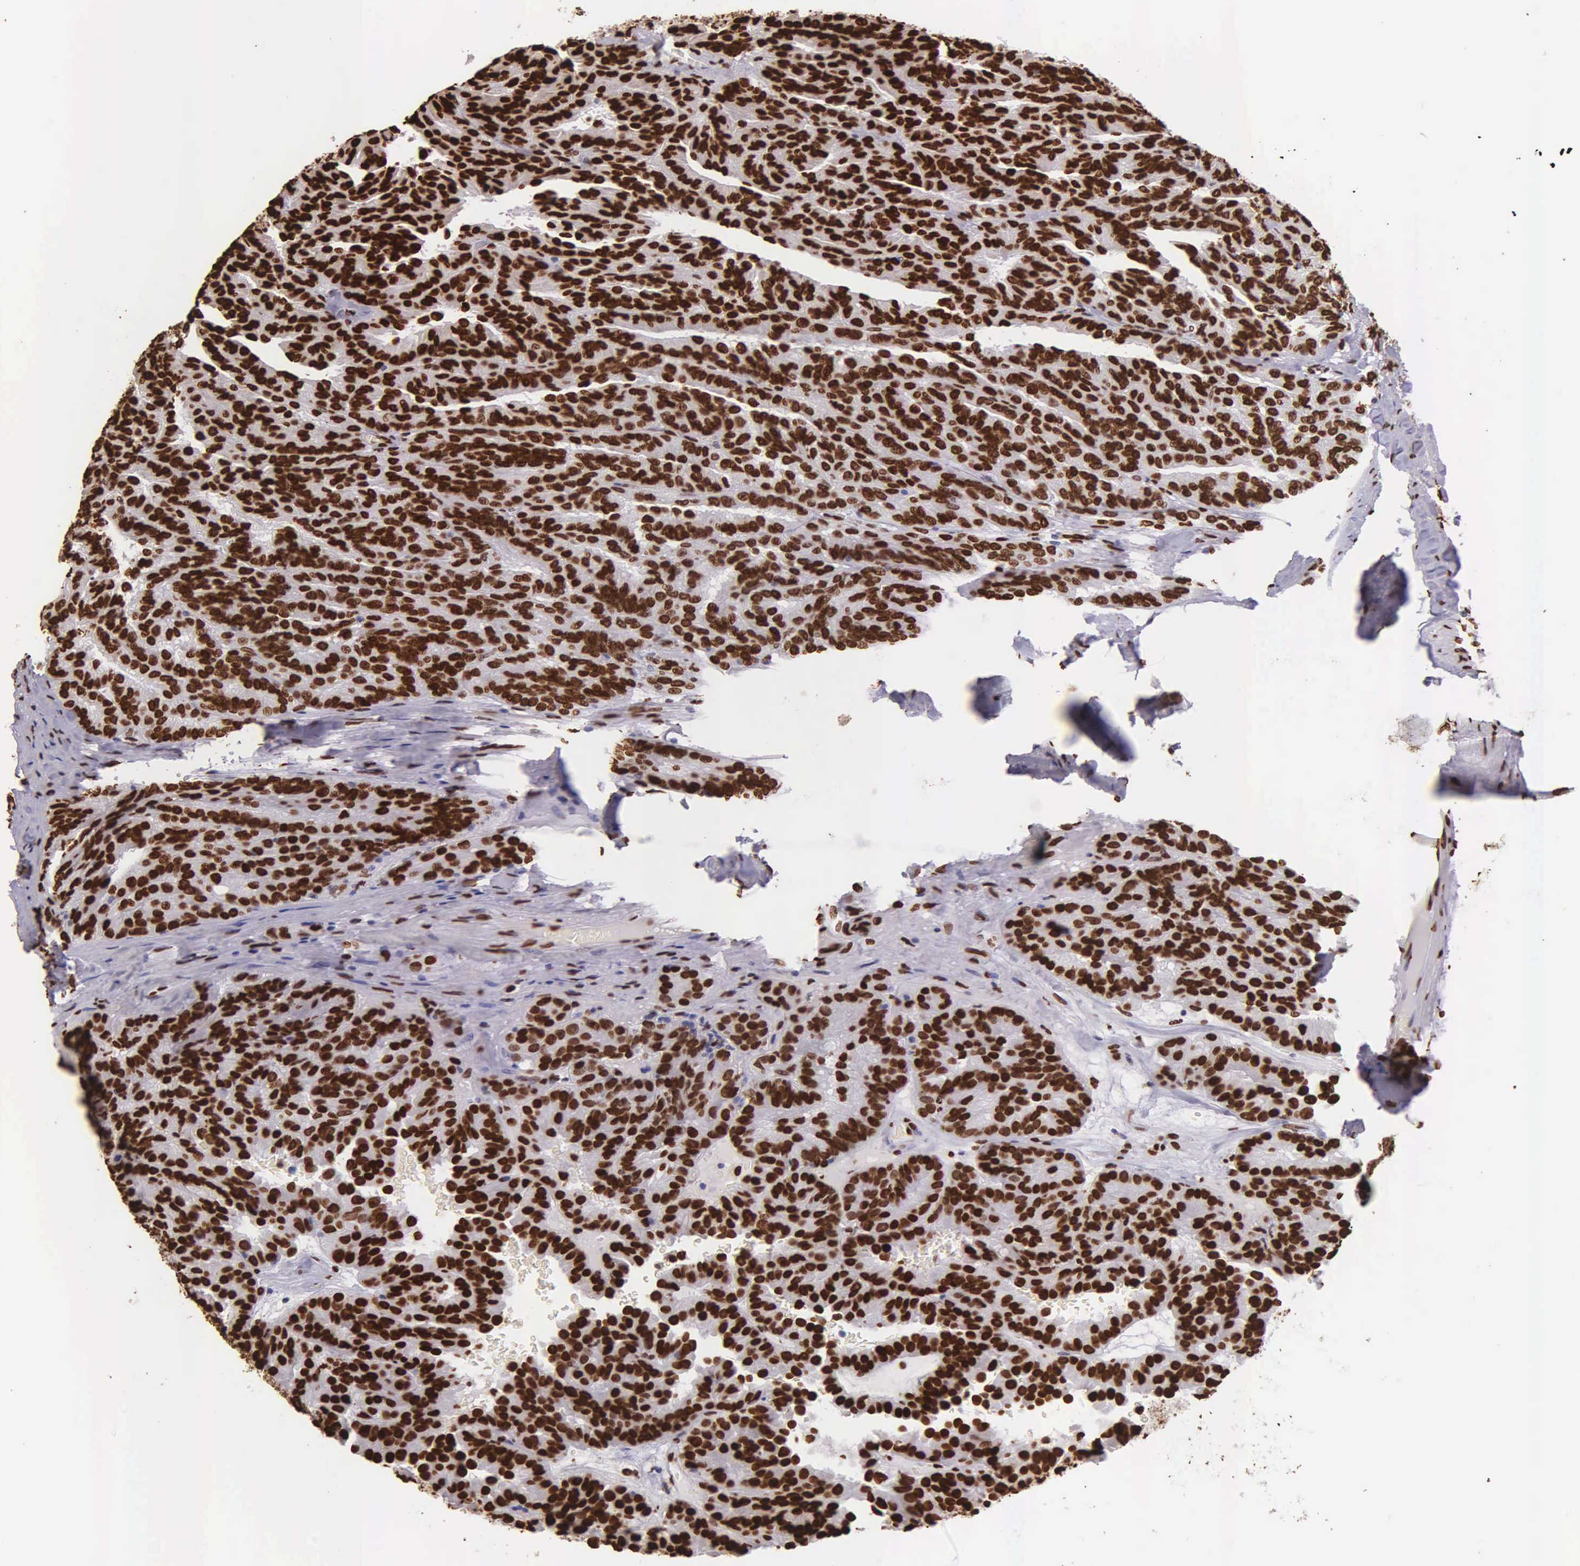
{"staining": {"intensity": "strong", "quantity": ">75%", "location": "nuclear"}, "tissue": "renal cancer", "cell_type": "Tumor cells", "image_type": "cancer", "snomed": [{"axis": "morphology", "description": "Adenocarcinoma, NOS"}, {"axis": "topography", "description": "Kidney"}], "caption": "High-power microscopy captured an immunohistochemistry image of renal cancer, revealing strong nuclear positivity in approximately >75% of tumor cells.", "gene": "H1-0", "patient": {"sex": "male", "age": 46}}